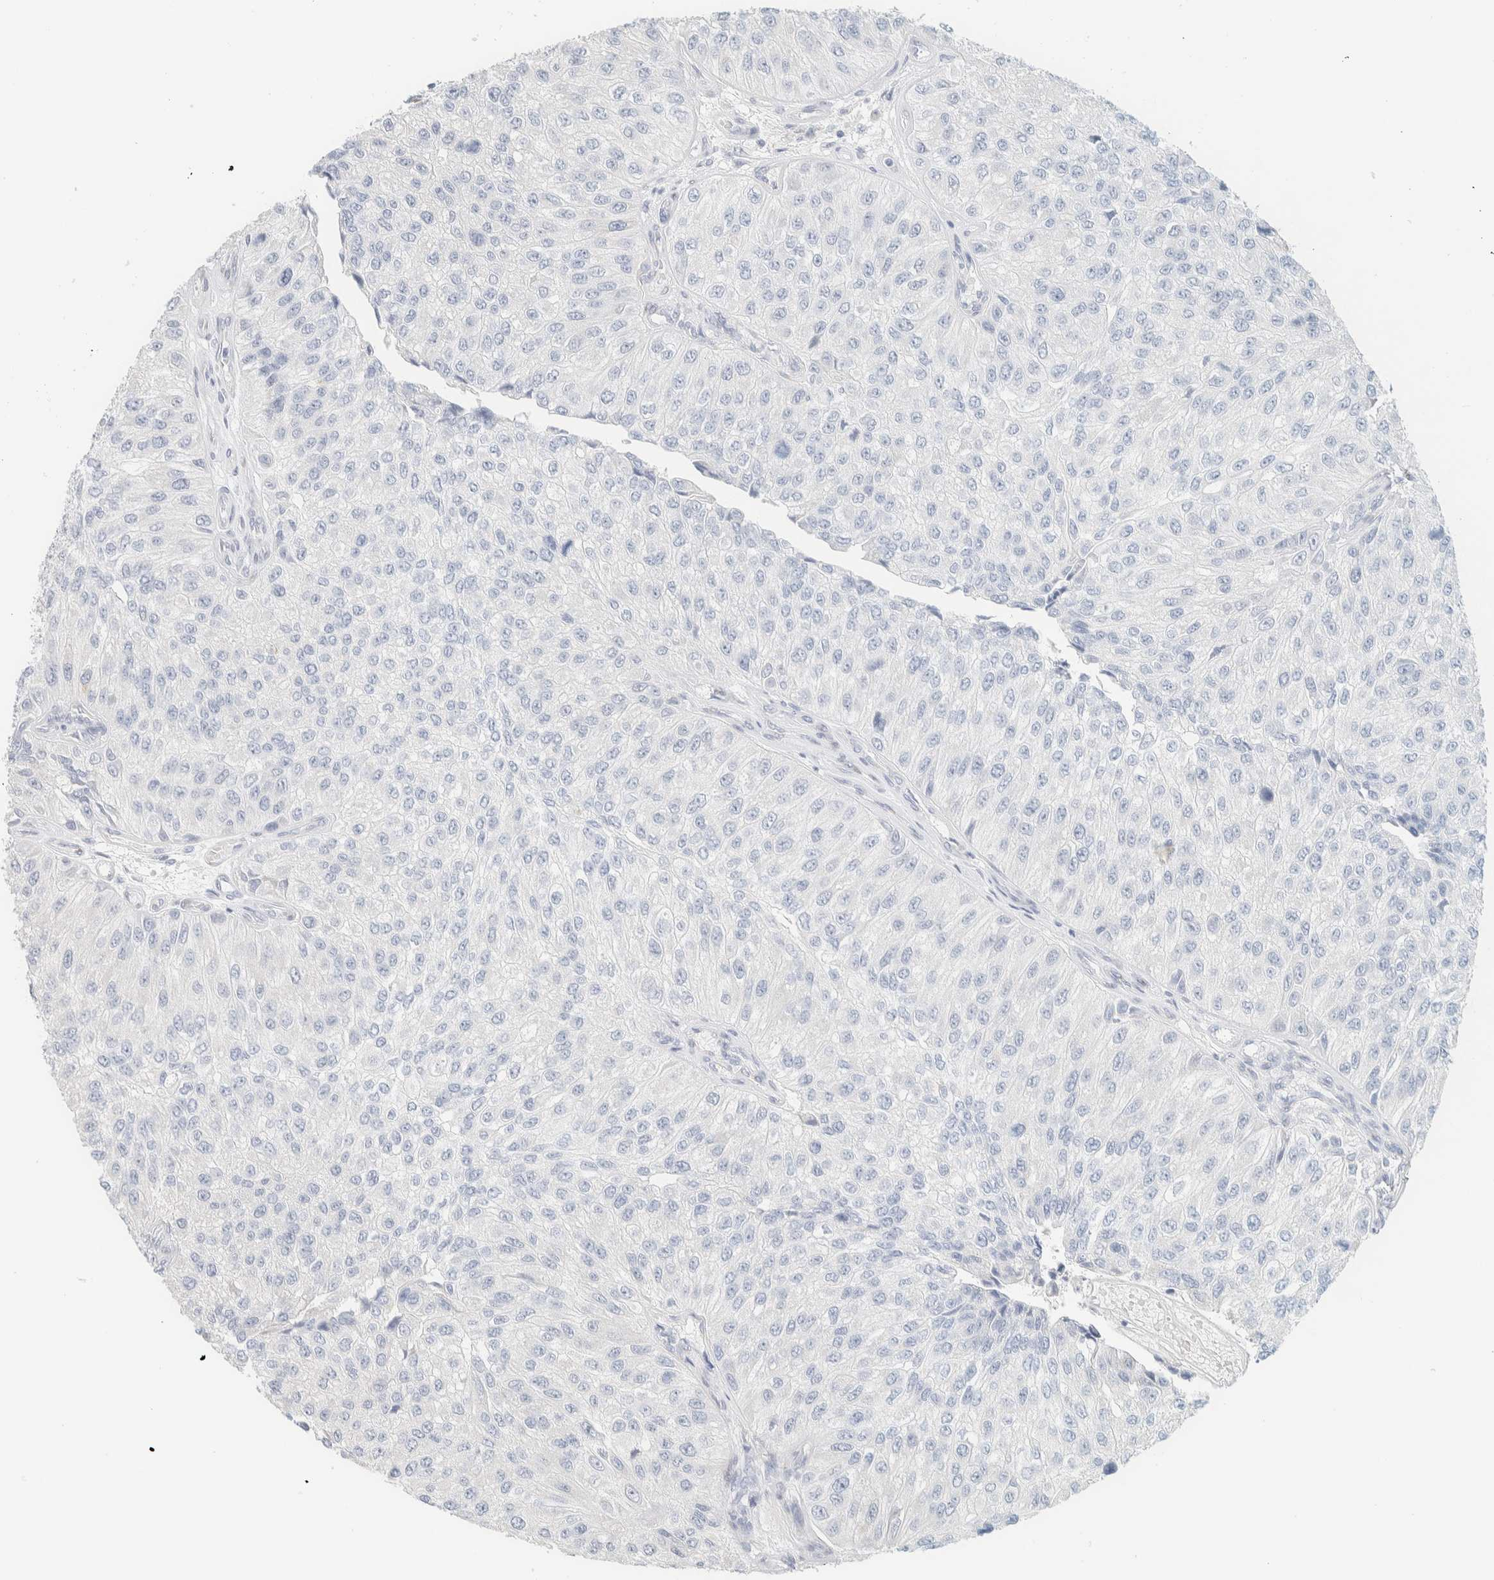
{"staining": {"intensity": "negative", "quantity": "none", "location": "none"}, "tissue": "urothelial cancer", "cell_type": "Tumor cells", "image_type": "cancer", "snomed": [{"axis": "morphology", "description": "Urothelial carcinoma, High grade"}, {"axis": "topography", "description": "Kidney"}, {"axis": "topography", "description": "Urinary bladder"}], "caption": "This is an immunohistochemistry photomicrograph of human high-grade urothelial carcinoma. There is no staining in tumor cells.", "gene": "SPNS3", "patient": {"sex": "male", "age": 77}}